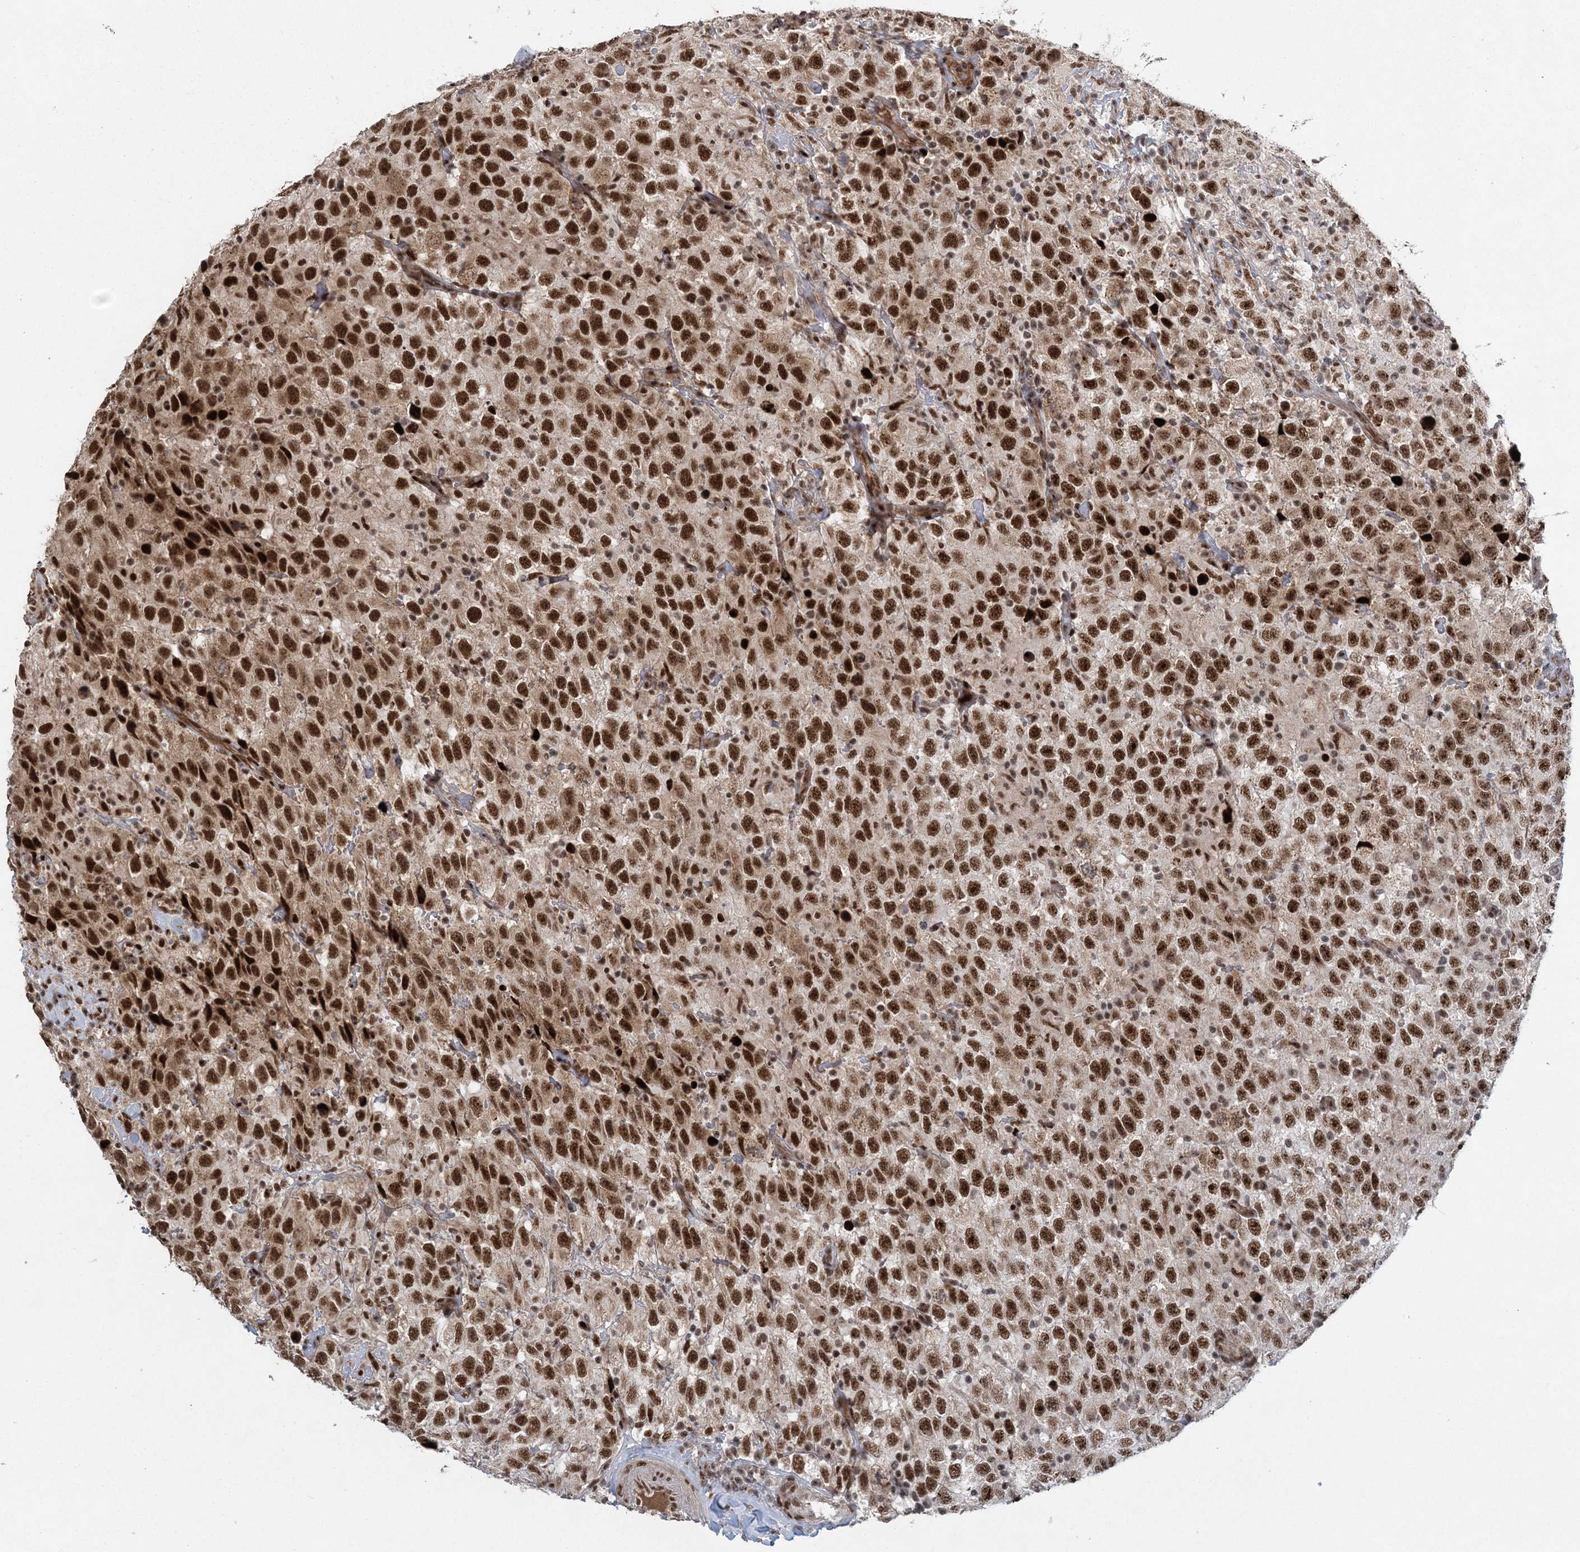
{"staining": {"intensity": "strong", "quantity": ">75%", "location": "nuclear"}, "tissue": "testis cancer", "cell_type": "Tumor cells", "image_type": "cancer", "snomed": [{"axis": "morphology", "description": "Seminoma, NOS"}, {"axis": "topography", "description": "Testis"}], "caption": "Immunohistochemical staining of human testis cancer (seminoma) displays high levels of strong nuclear positivity in approximately >75% of tumor cells.", "gene": "CWC22", "patient": {"sex": "male", "age": 41}}